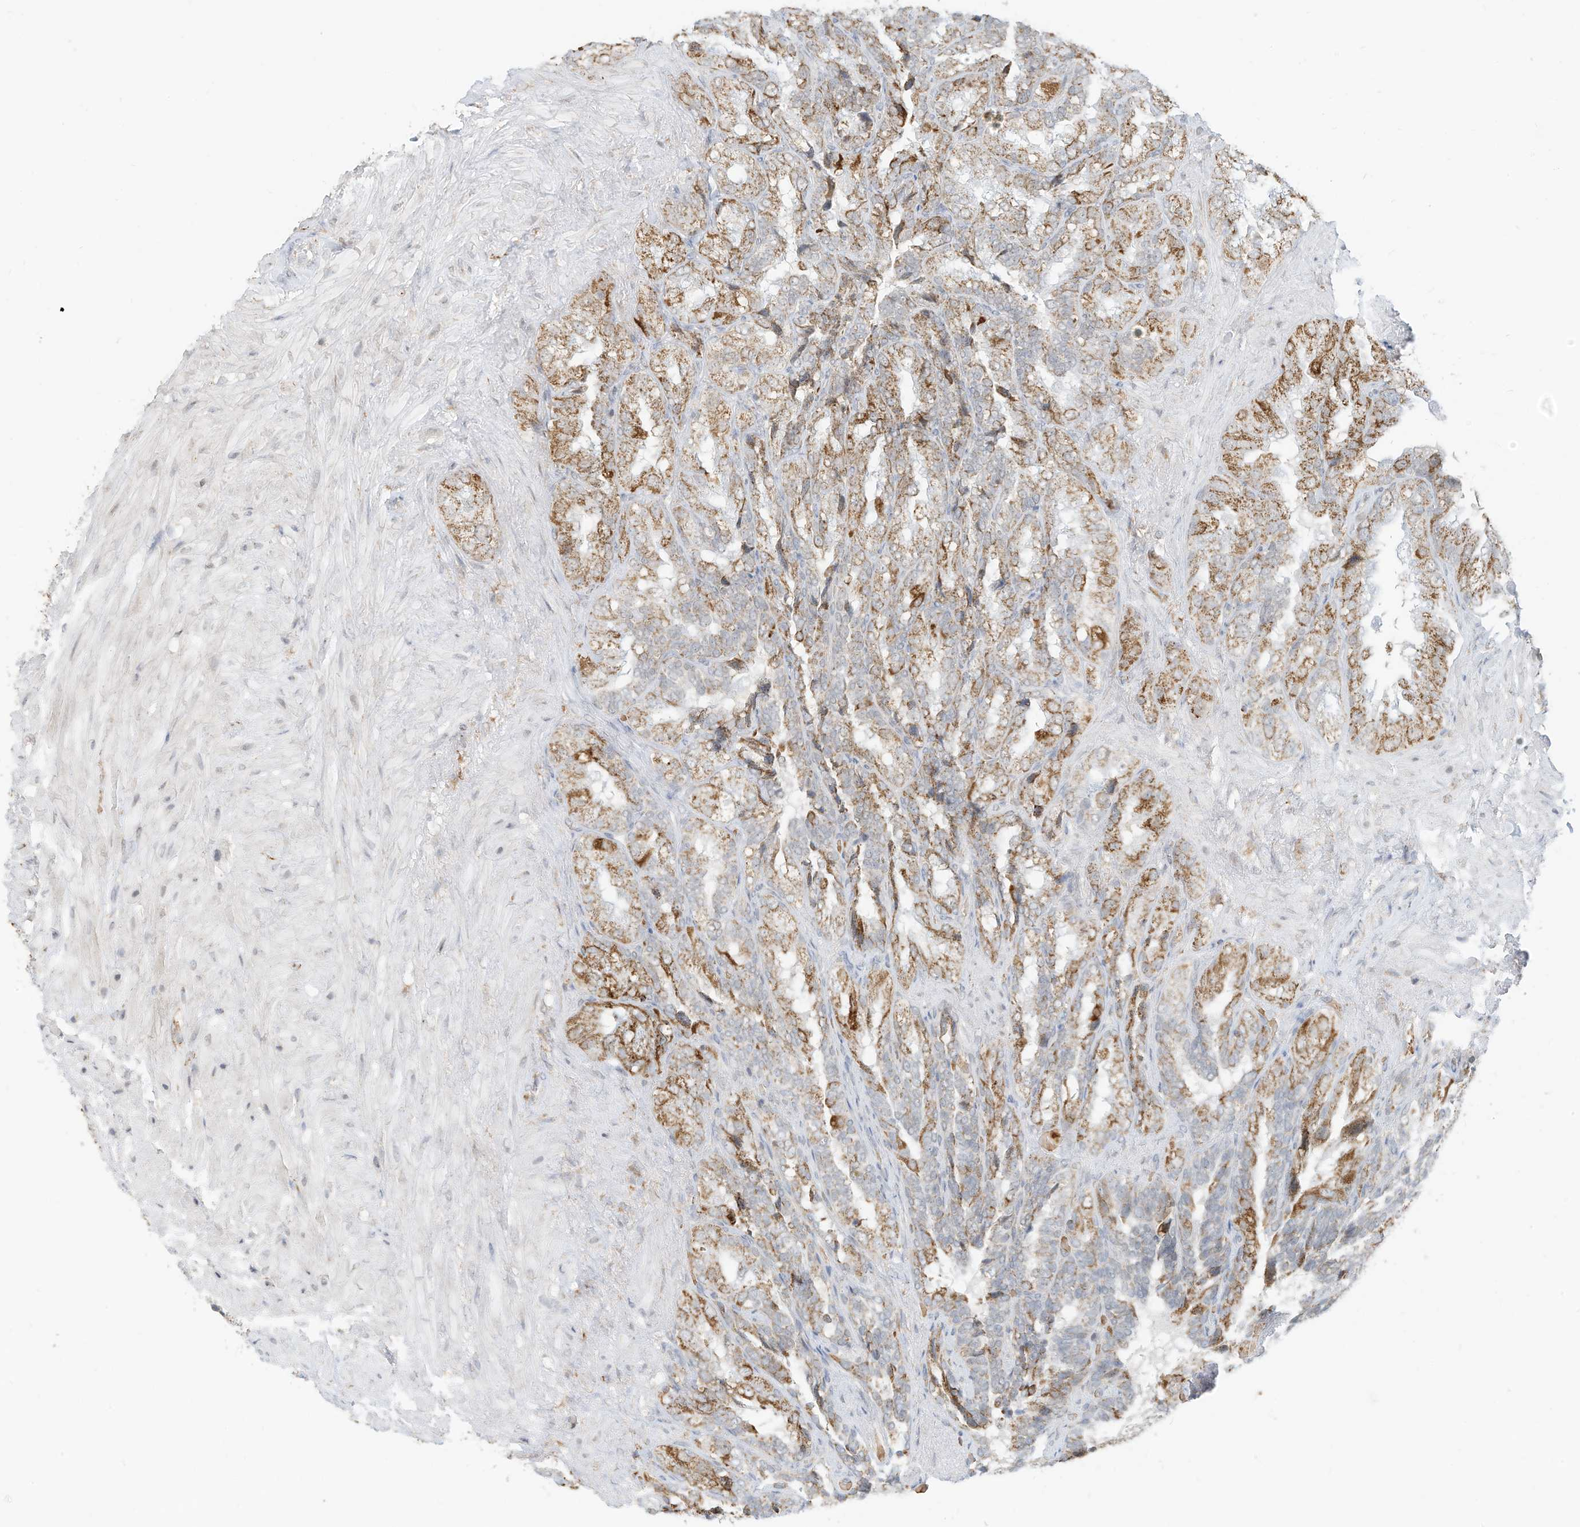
{"staining": {"intensity": "moderate", "quantity": ">75%", "location": "cytoplasmic/membranous"}, "tissue": "seminal vesicle", "cell_type": "Glandular cells", "image_type": "normal", "snomed": [{"axis": "morphology", "description": "Normal tissue, NOS"}, {"axis": "topography", "description": "Seminal veicle"}, {"axis": "topography", "description": "Peripheral nerve tissue"}], "caption": "Immunohistochemistry (IHC) of benign seminal vesicle displays medium levels of moderate cytoplasmic/membranous staining in approximately >75% of glandular cells. Nuclei are stained in blue.", "gene": "MTUS2", "patient": {"sex": "male", "age": 63}}